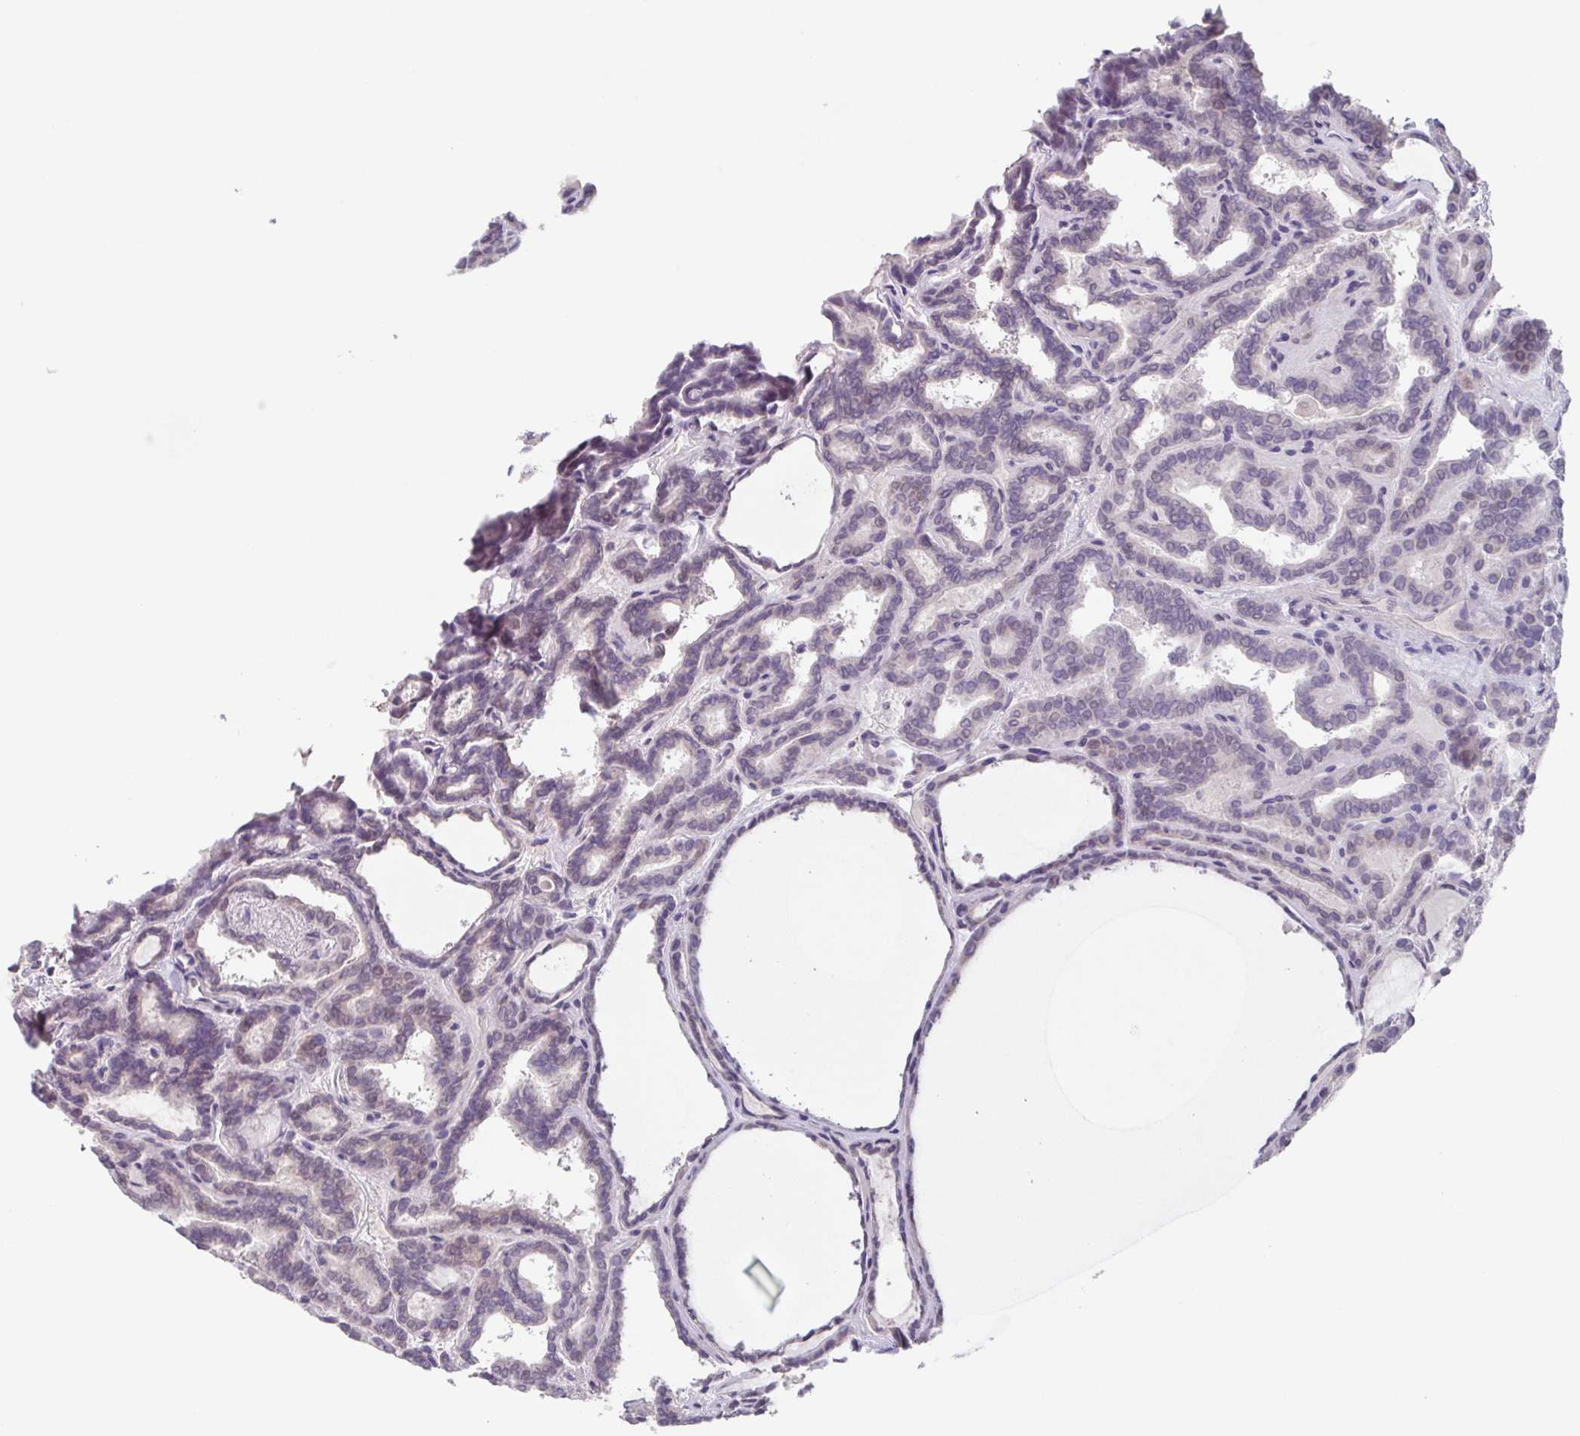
{"staining": {"intensity": "negative", "quantity": "none", "location": "none"}, "tissue": "thyroid cancer", "cell_type": "Tumor cells", "image_type": "cancer", "snomed": [{"axis": "morphology", "description": "Papillary adenocarcinoma, NOS"}, {"axis": "topography", "description": "Thyroid gland"}], "caption": "This is a histopathology image of immunohistochemistry (IHC) staining of thyroid cancer, which shows no positivity in tumor cells.", "gene": "GHRL", "patient": {"sex": "female", "age": 46}}